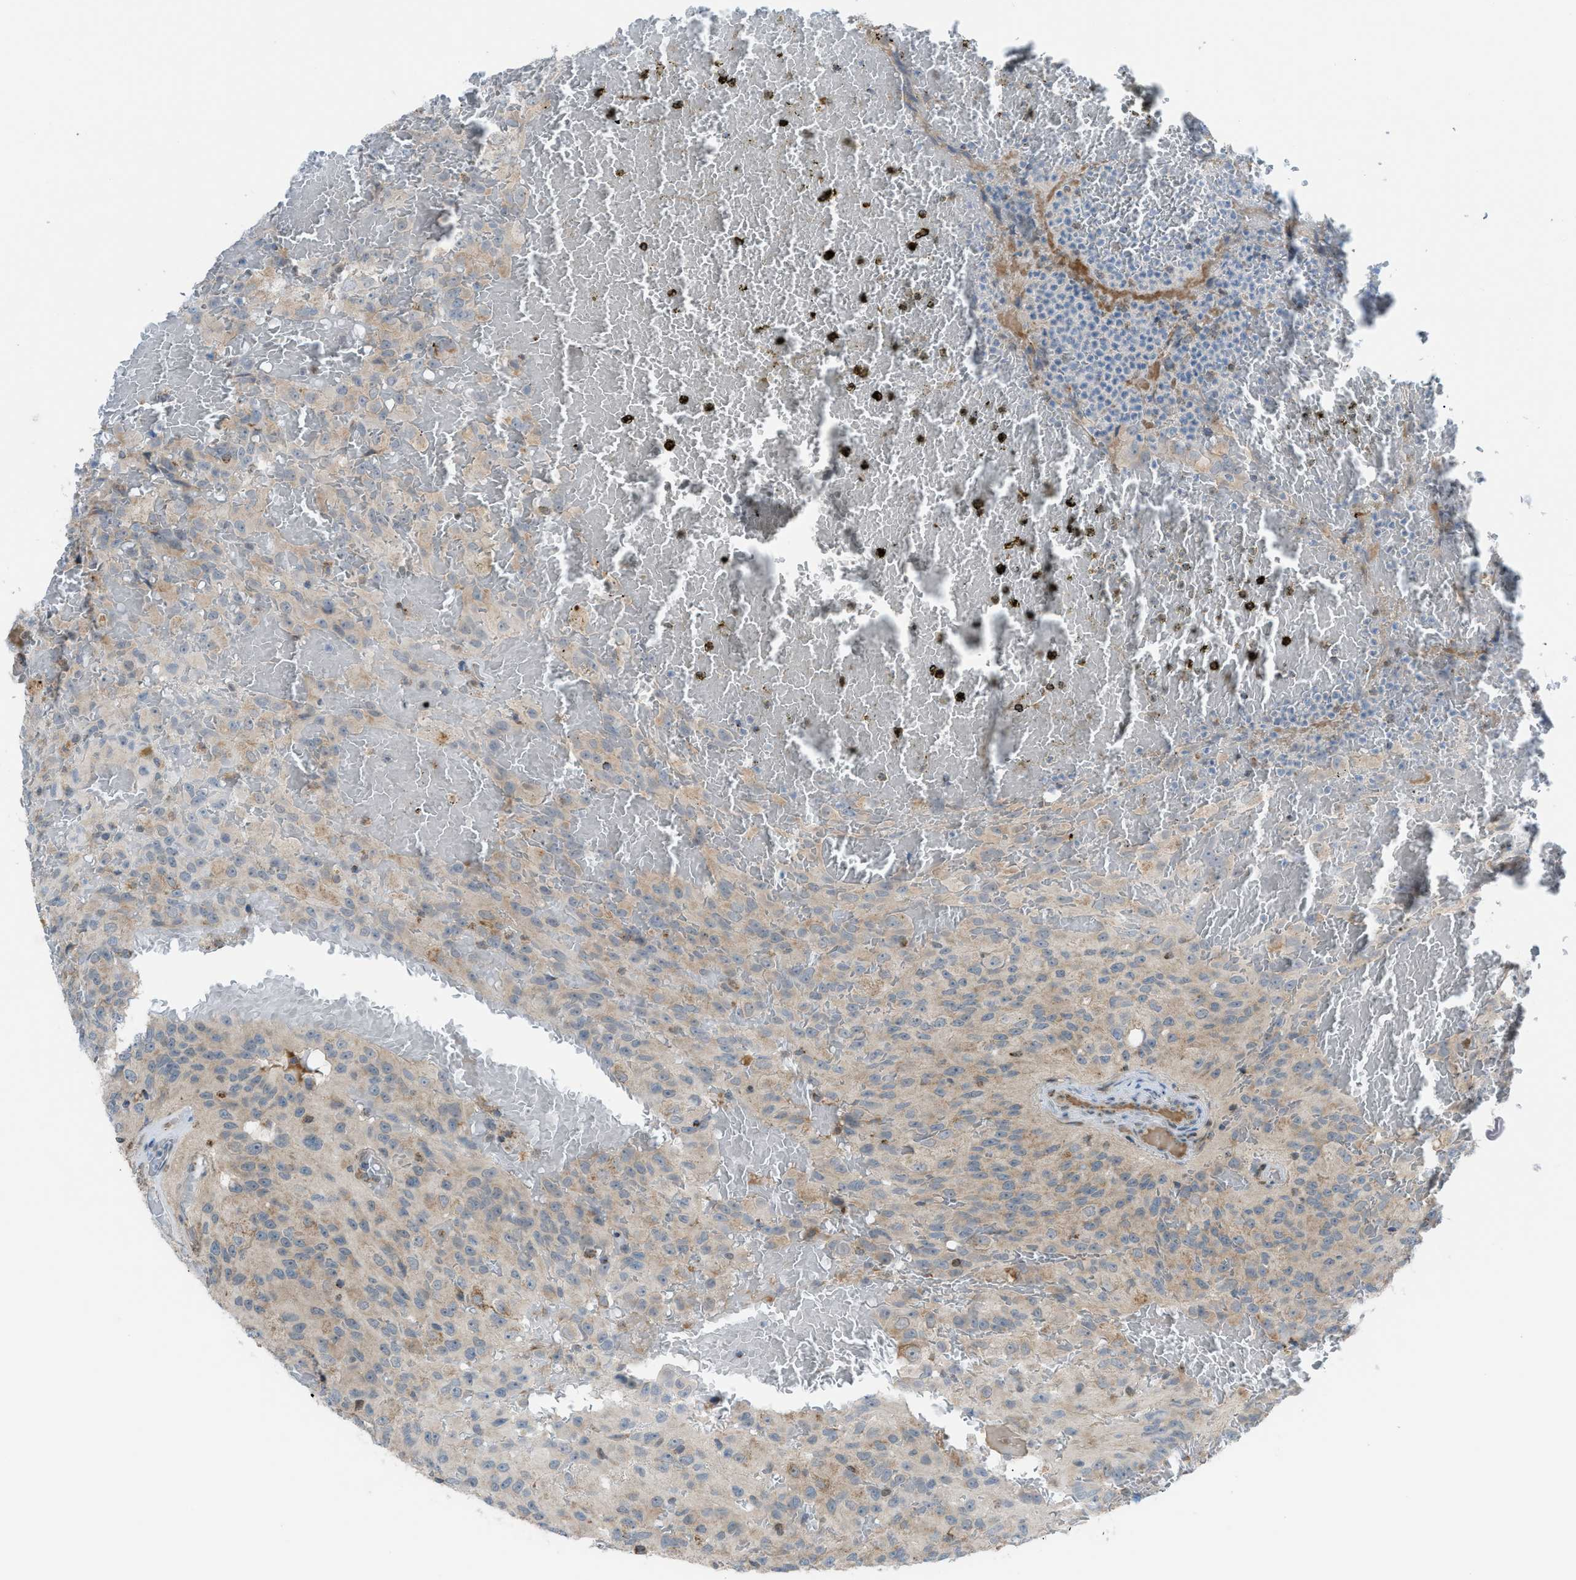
{"staining": {"intensity": "weak", "quantity": ">75%", "location": "cytoplasmic/membranous"}, "tissue": "glioma", "cell_type": "Tumor cells", "image_type": "cancer", "snomed": [{"axis": "morphology", "description": "Glioma, malignant, High grade"}, {"axis": "topography", "description": "Brain"}], "caption": "This is an image of immunohistochemistry staining of malignant glioma (high-grade), which shows weak expression in the cytoplasmic/membranous of tumor cells.", "gene": "SRM", "patient": {"sex": "male", "age": 32}}